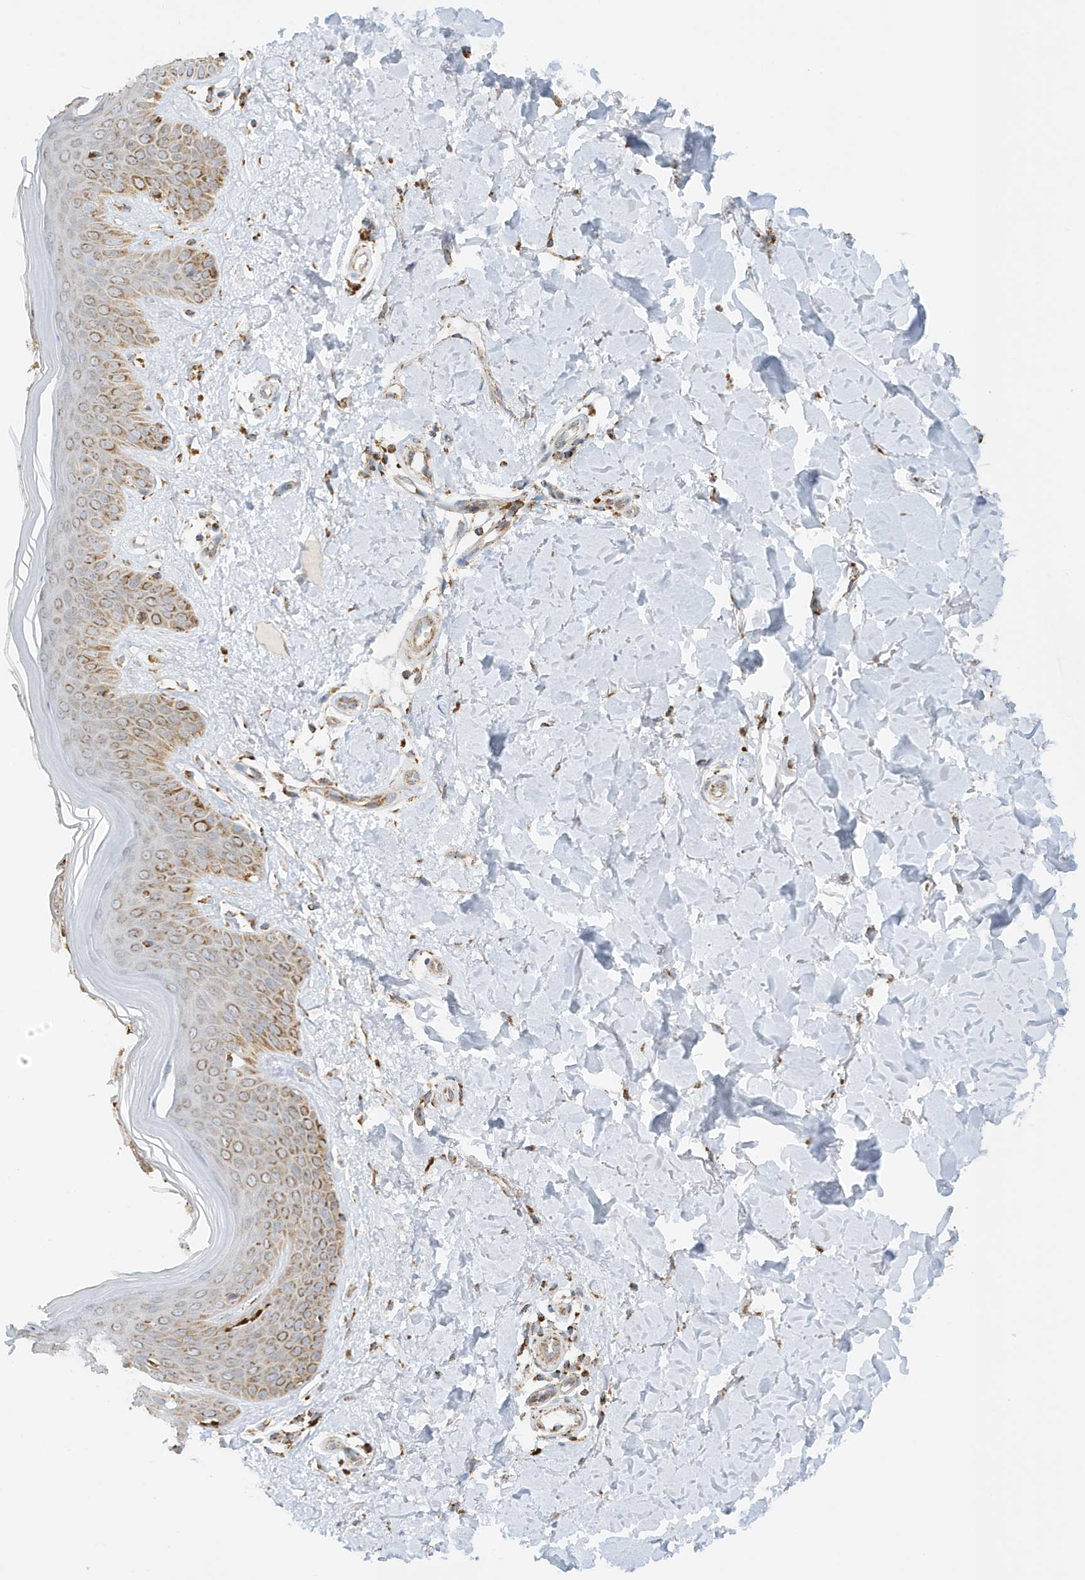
{"staining": {"intensity": "moderate", "quantity": ">75%", "location": "cytoplasmic/membranous"}, "tissue": "skin", "cell_type": "Fibroblasts", "image_type": "normal", "snomed": [{"axis": "morphology", "description": "Normal tissue, NOS"}, {"axis": "topography", "description": "Skin"}], "caption": "Immunohistochemistry histopathology image of unremarkable skin: skin stained using immunohistochemistry reveals medium levels of moderate protein expression localized specifically in the cytoplasmic/membranous of fibroblasts, appearing as a cytoplasmic/membranous brown color.", "gene": "ATP5ME", "patient": {"sex": "female", "age": 64}}